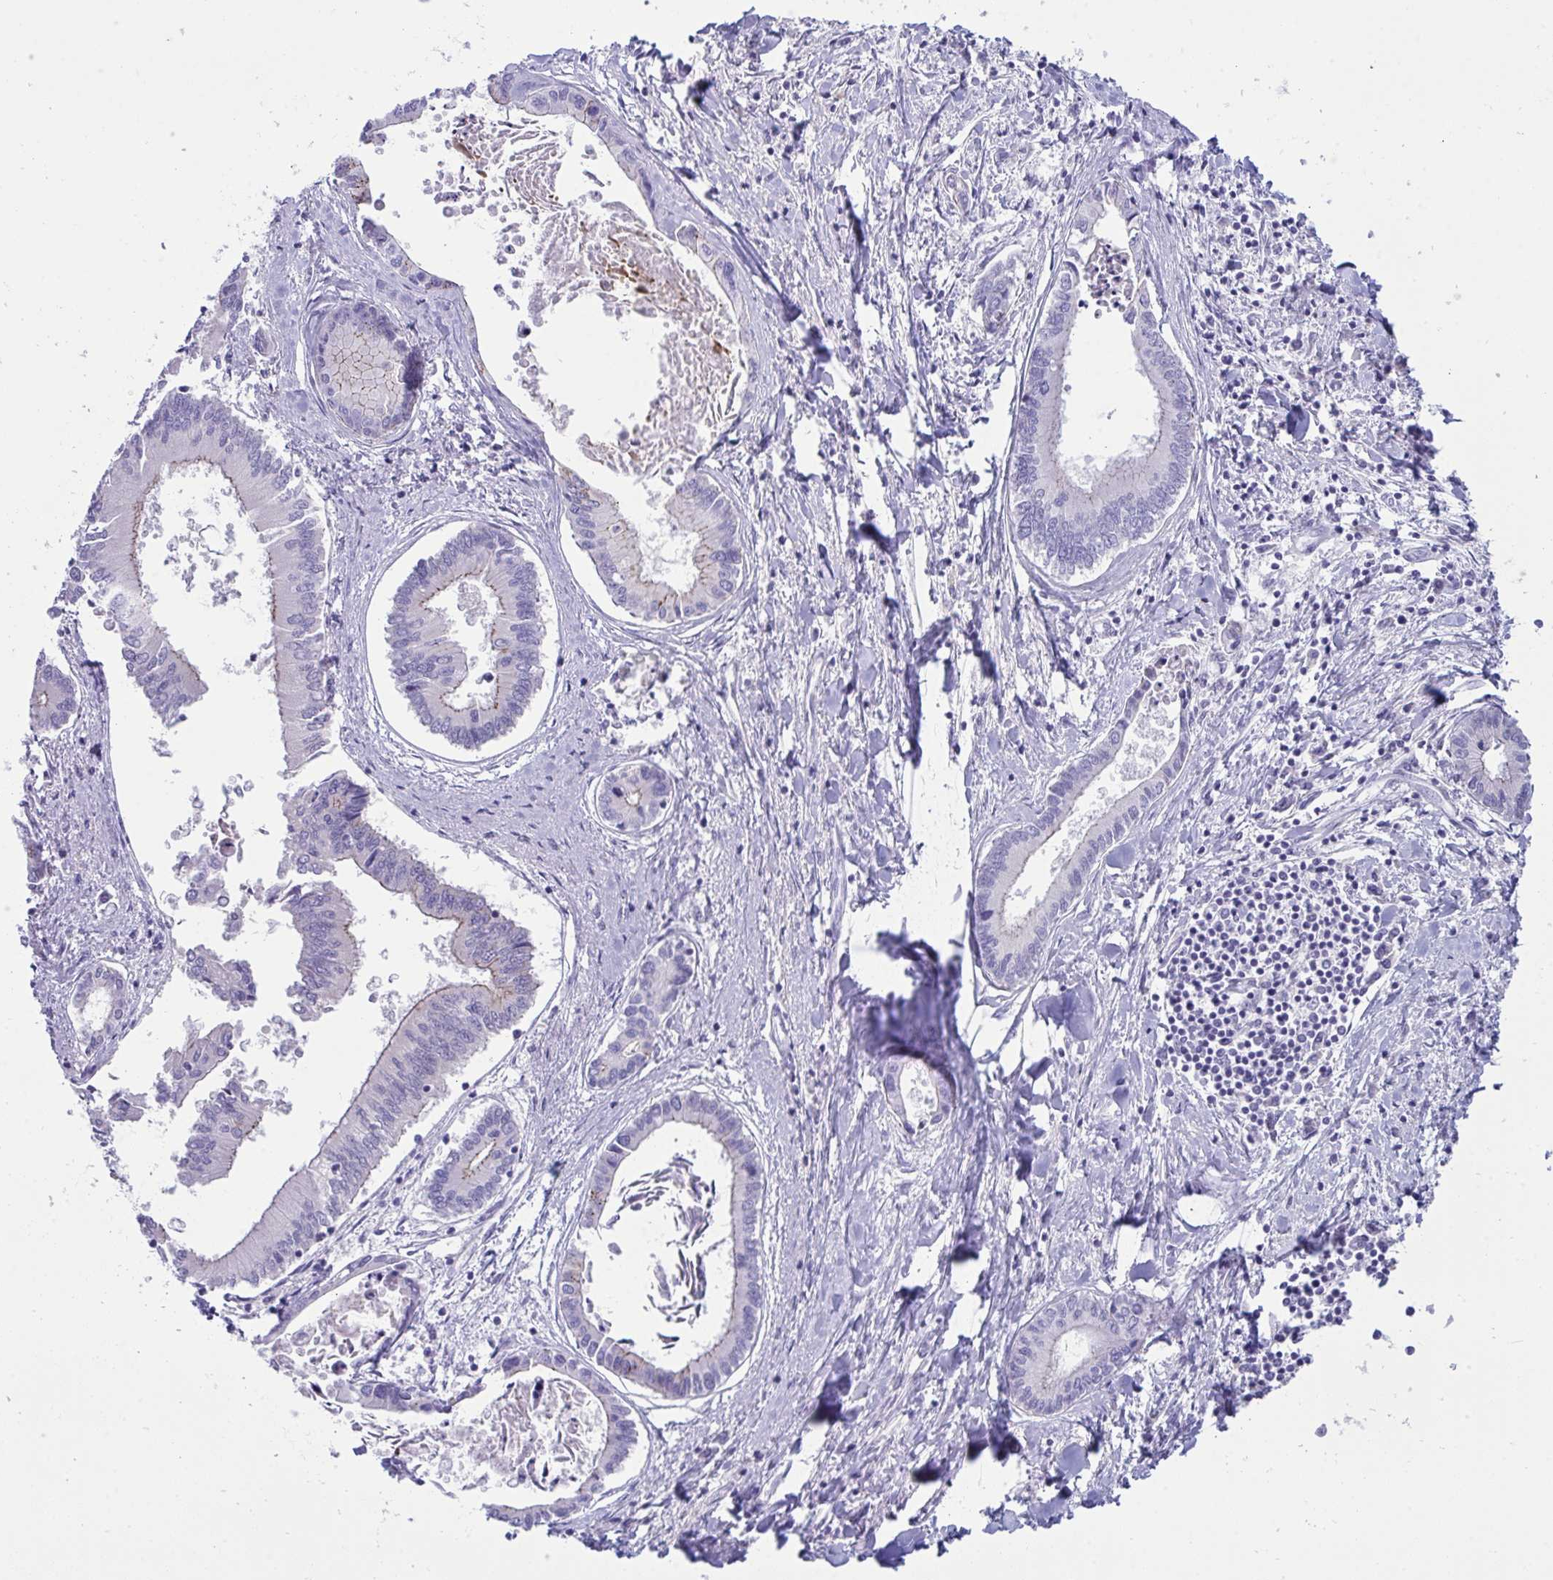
{"staining": {"intensity": "weak", "quantity": "<25%", "location": "cytoplasmic/membranous"}, "tissue": "liver cancer", "cell_type": "Tumor cells", "image_type": "cancer", "snomed": [{"axis": "morphology", "description": "Cholangiocarcinoma"}, {"axis": "topography", "description": "Liver"}], "caption": "A histopathology image of liver cholangiocarcinoma stained for a protein reveals no brown staining in tumor cells.", "gene": "GLB1L2", "patient": {"sex": "male", "age": 66}}